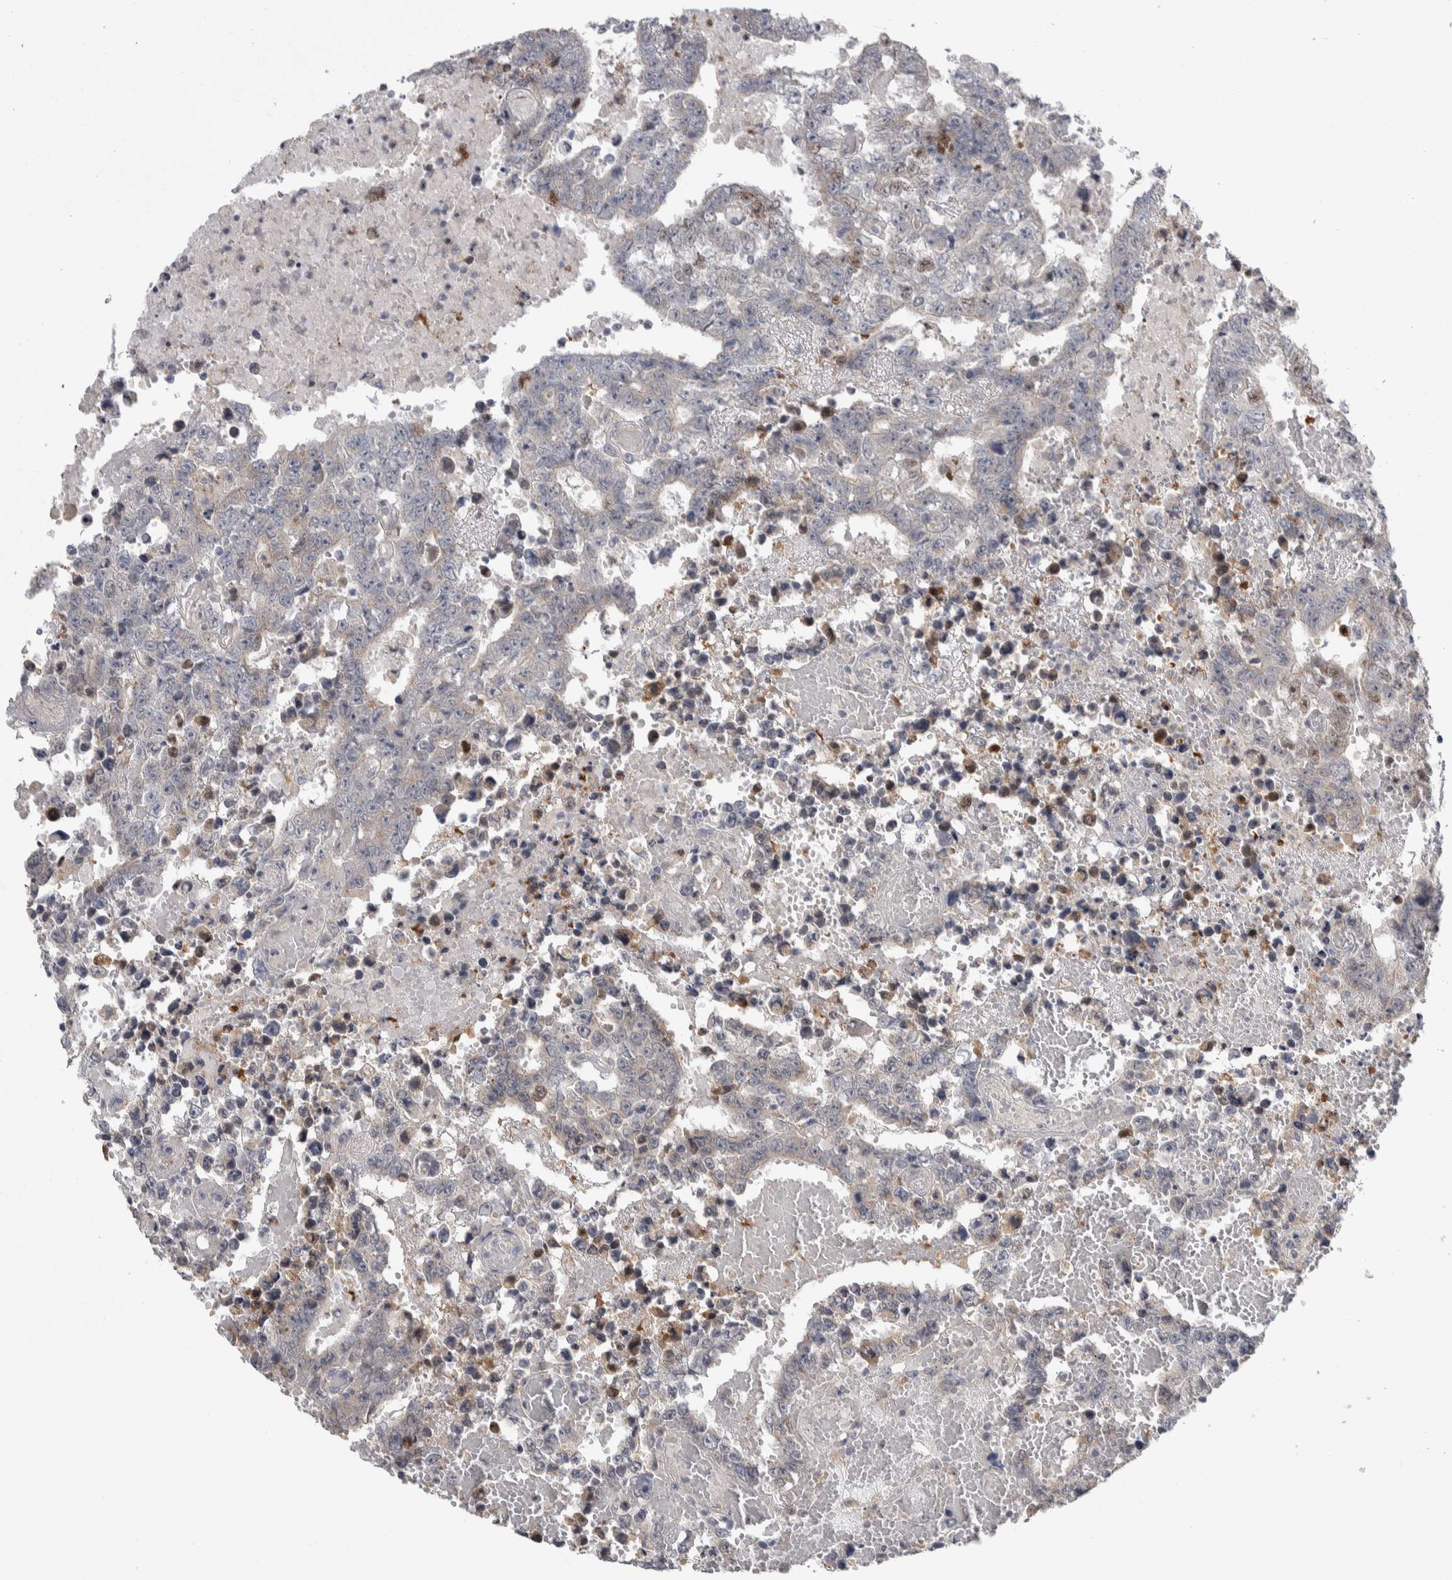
{"staining": {"intensity": "negative", "quantity": "none", "location": "none"}, "tissue": "testis cancer", "cell_type": "Tumor cells", "image_type": "cancer", "snomed": [{"axis": "morphology", "description": "Carcinoma, Embryonal, NOS"}, {"axis": "topography", "description": "Testis"}], "caption": "Tumor cells show no significant expression in testis embryonal carcinoma.", "gene": "TAX1BP1", "patient": {"sex": "male", "age": 25}}